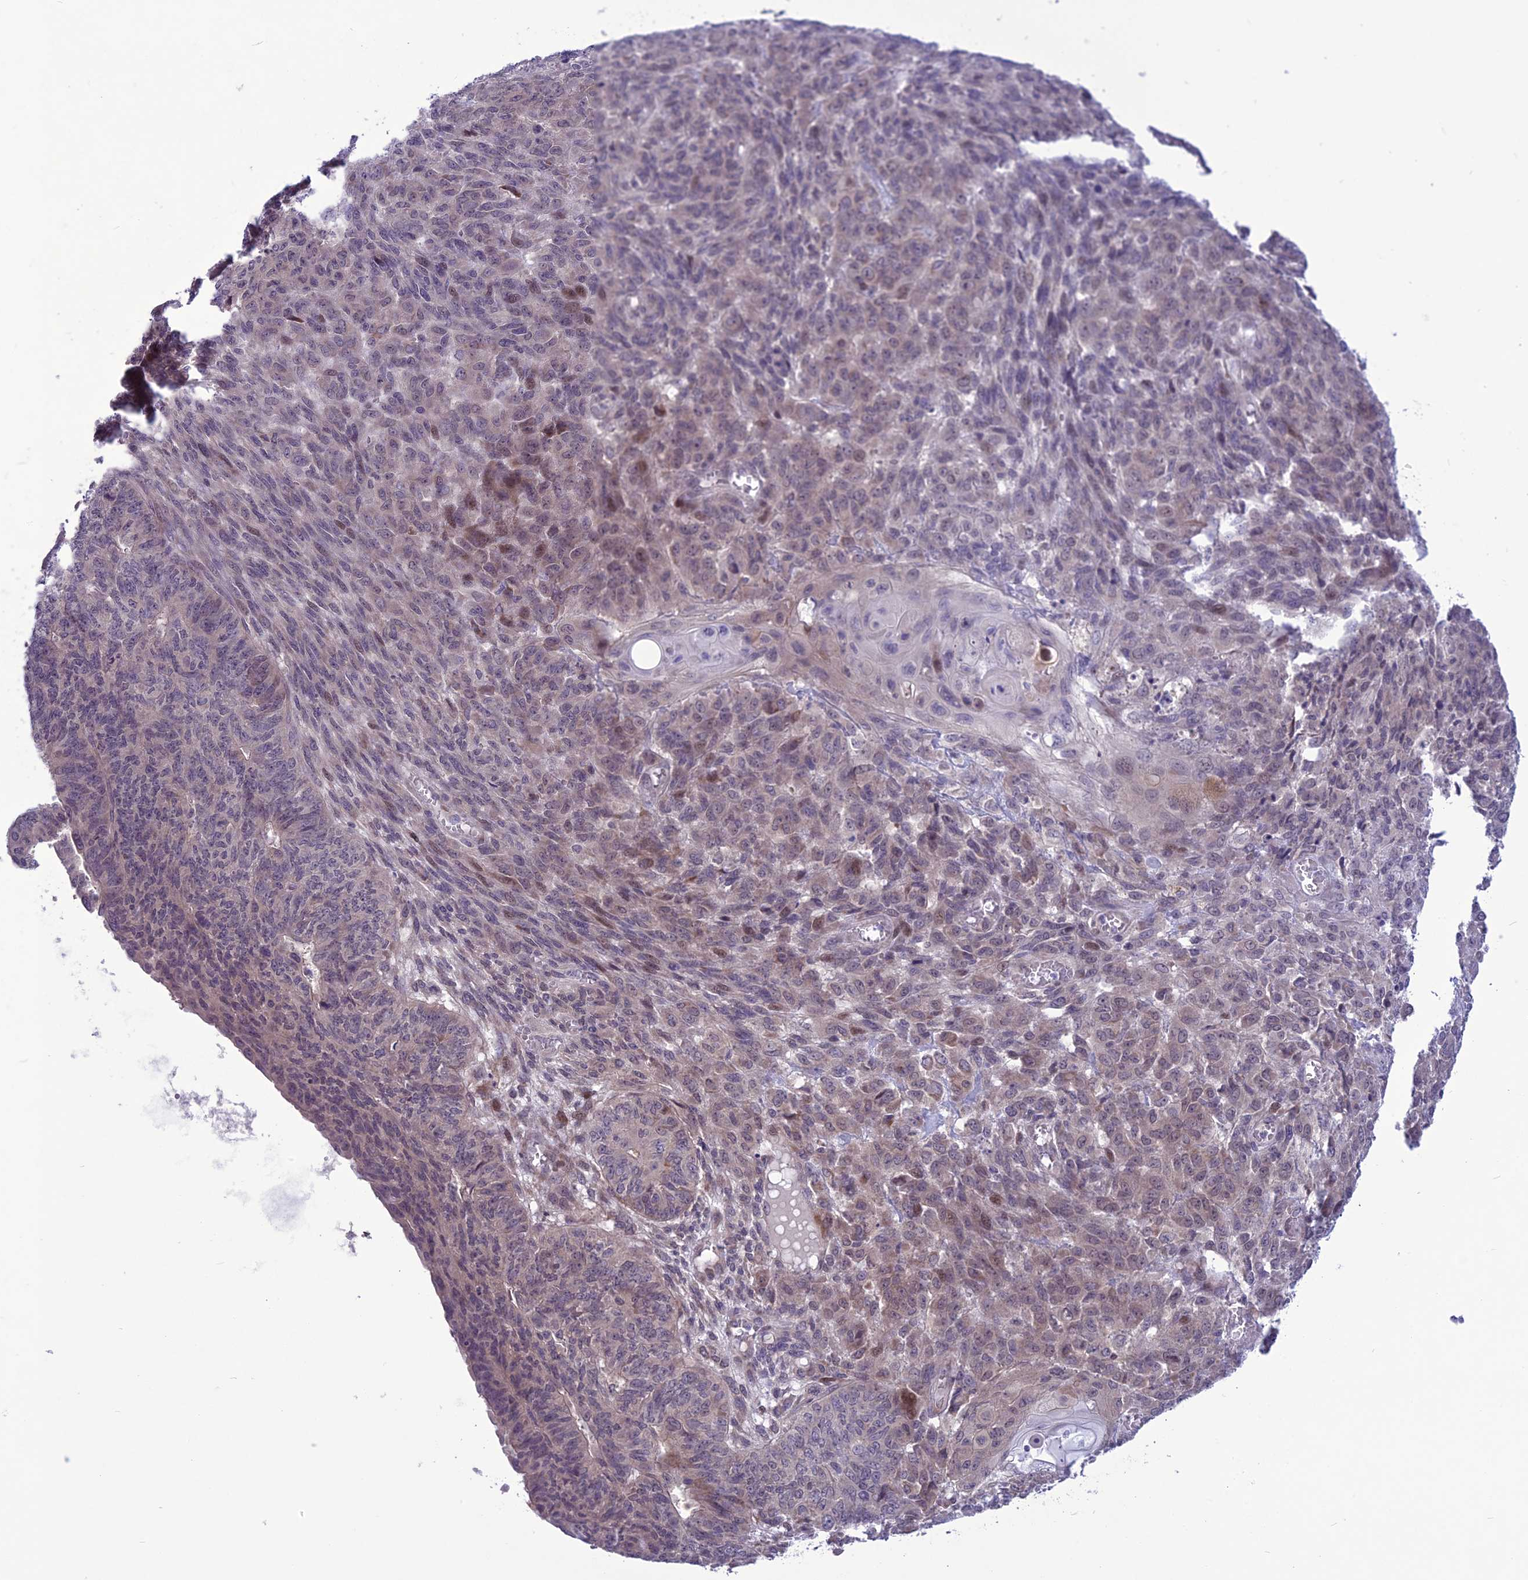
{"staining": {"intensity": "moderate", "quantity": "<25%", "location": "nuclear"}, "tissue": "endometrial cancer", "cell_type": "Tumor cells", "image_type": "cancer", "snomed": [{"axis": "morphology", "description": "Adenocarcinoma, NOS"}, {"axis": "topography", "description": "Endometrium"}], "caption": "Endometrial cancer (adenocarcinoma) was stained to show a protein in brown. There is low levels of moderate nuclear positivity in approximately <25% of tumor cells.", "gene": "PSMF1", "patient": {"sex": "female", "age": 32}}